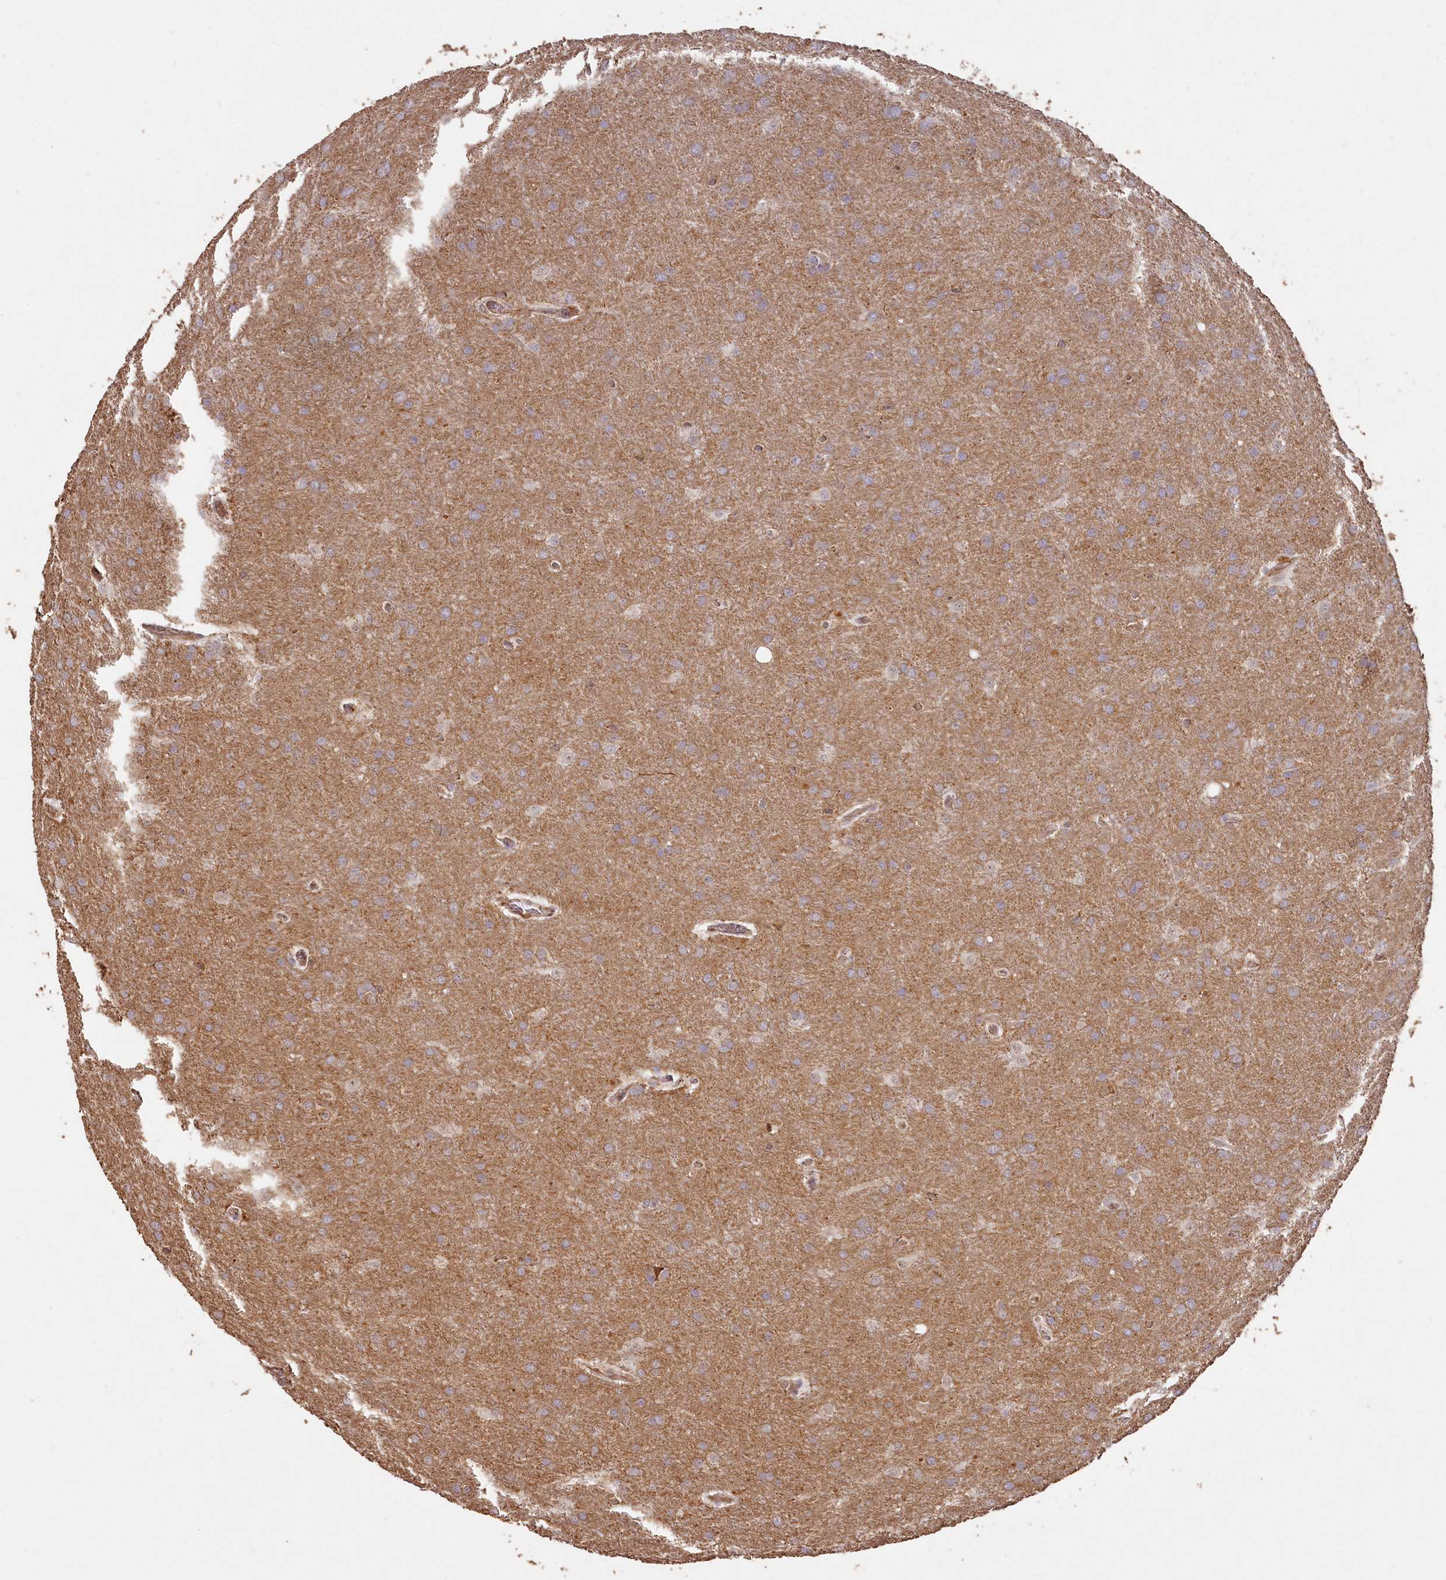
{"staining": {"intensity": "weak", "quantity": ">75%", "location": "cytoplasmic/membranous"}, "tissue": "glioma", "cell_type": "Tumor cells", "image_type": "cancer", "snomed": [{"axis": "morphology", "description": "Glioma, malignant, Low grade"}, {"axis": "topography", "description": "Brain"}], "caption": "Human malignant glioma (low-grade) stained with a brown dye exhibits weak cytoplasmic/membranous positive positivity in about >75% of tumor cells.", "gene": "MADD", "patient": {"sex": "female", "age": 32}}